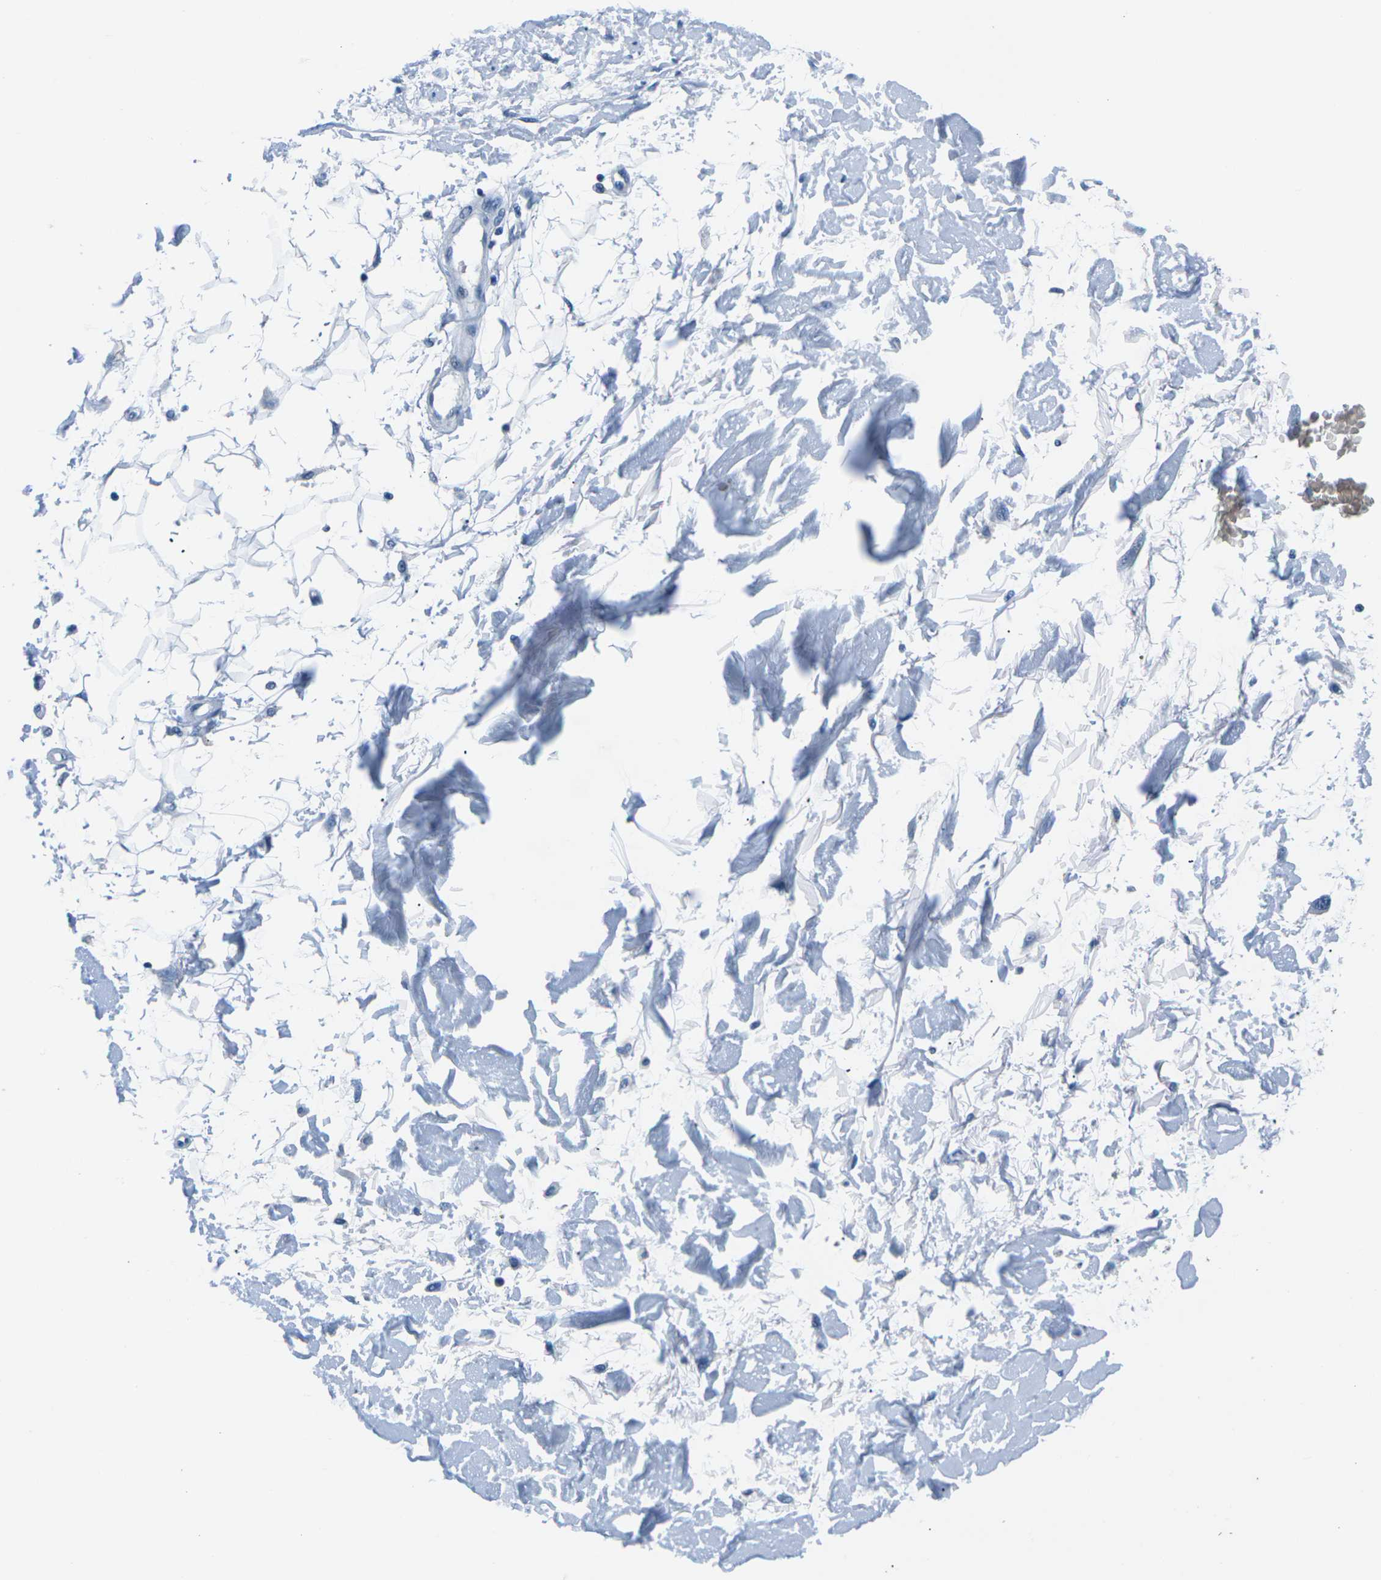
{"staining": {"intensity": "negative", "quantity": "none", "location": "none"}, "tissue": "adipose tissue", "cell_type": "Adipocytes", "image_type": "normal", "snomed": [{"axis": "morphology", "description": "Squamous cell carcinoma, NOS"}, {"axis": "topography", "description": "Skin"}], "caption": "Adipocytes are negative for protein expression in normal human adipose tissue. (DAB immunohistochemistry (IHC) visualized using brightfield microscopy, high magnification).", "gene": "UMOD", "patient": {"sex": "male", "age": 83}}